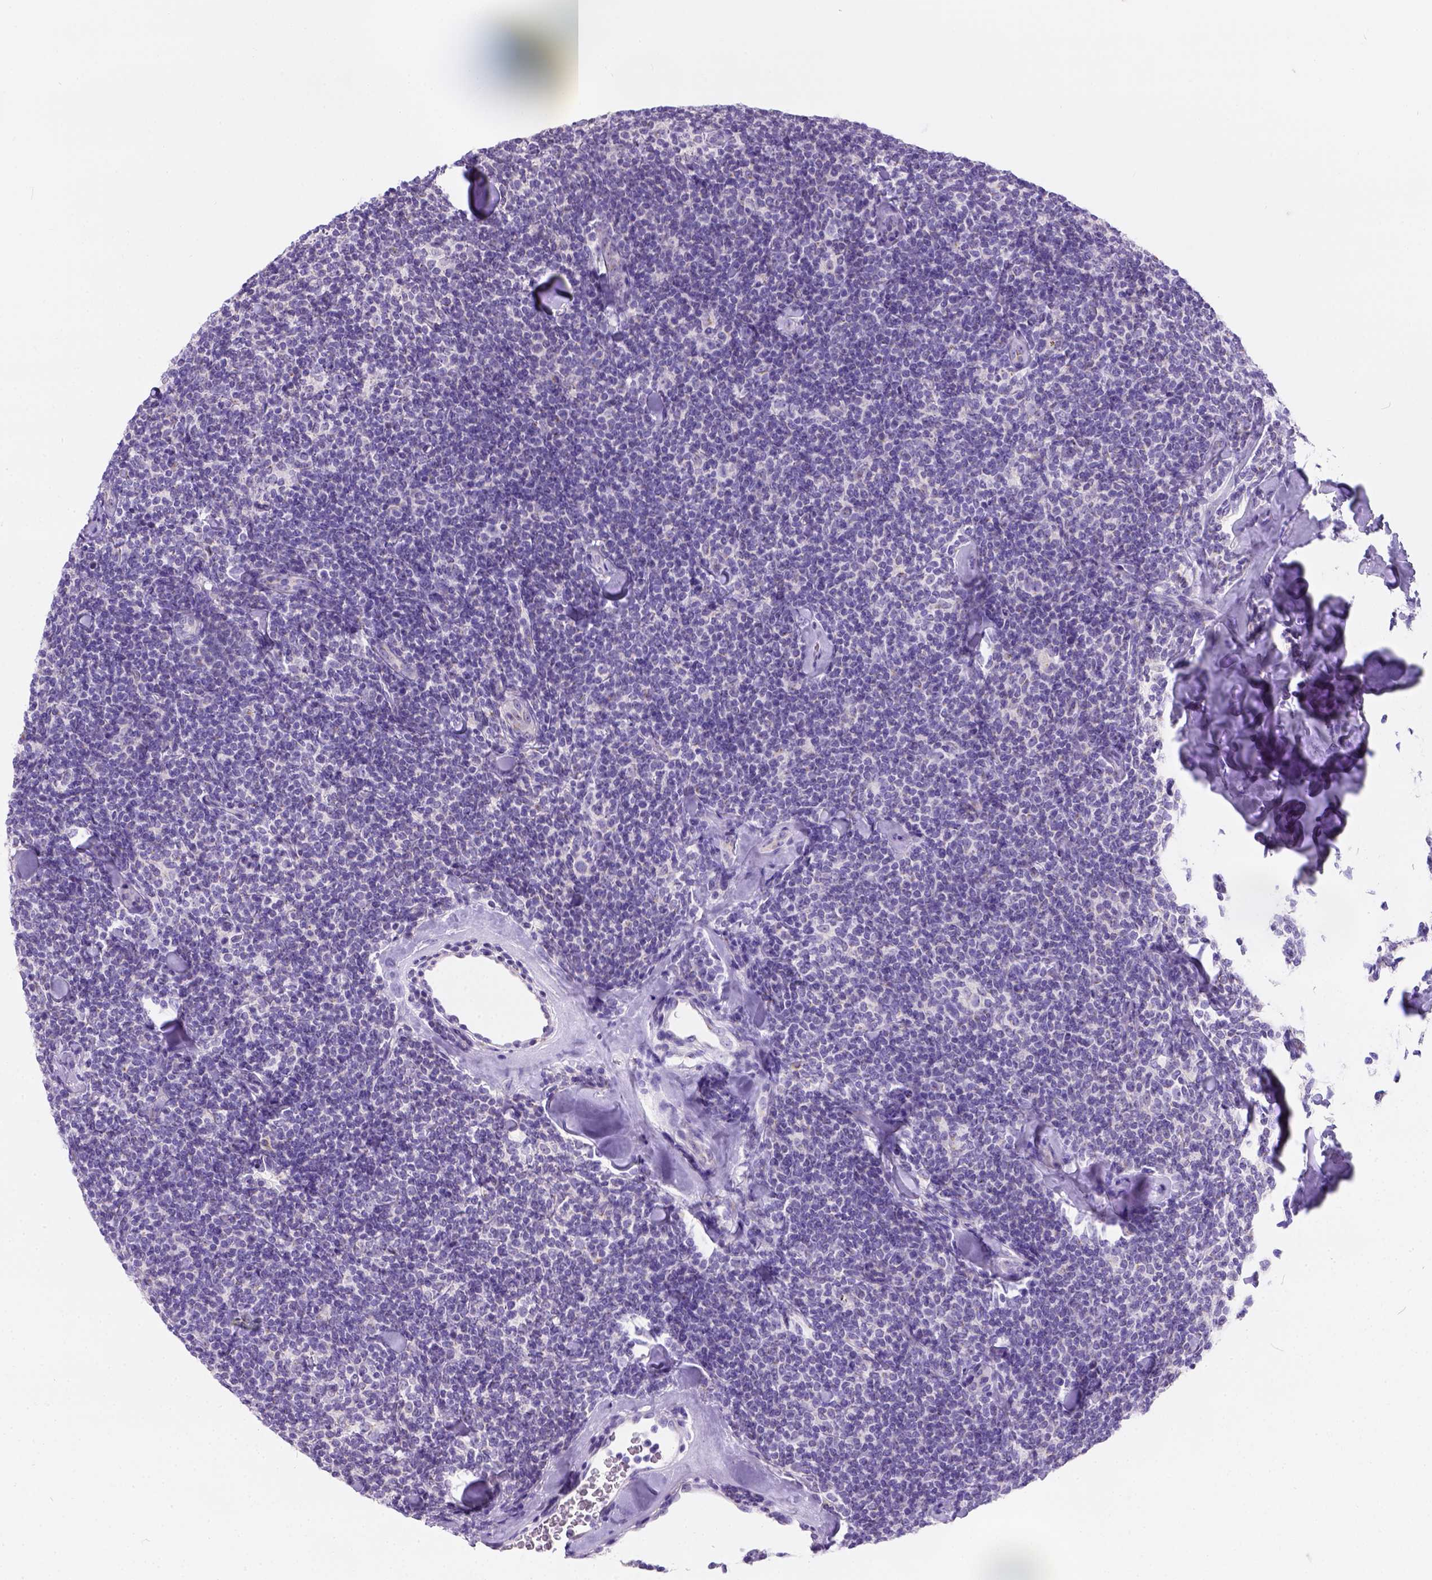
{"staining": {"intensity": "negative", "quantity": "none", "location": "none"}, "tissue": "lymphoma", "cell_type": "Tumor cells", "image_type": "cancer", "snomed": [{"axis": "morphology", "description": "Malignant lymphoma, non-Hodgkin's type, Low grade"}, {"axis": "topography", "description": "Lymph node"}], "caption": "This is an immunohistochemistry histopathology image of lymphoma. There is no staining in tumor cells.", "gene": "PHF7", "patient": {"sex": "female", "age": 56}}